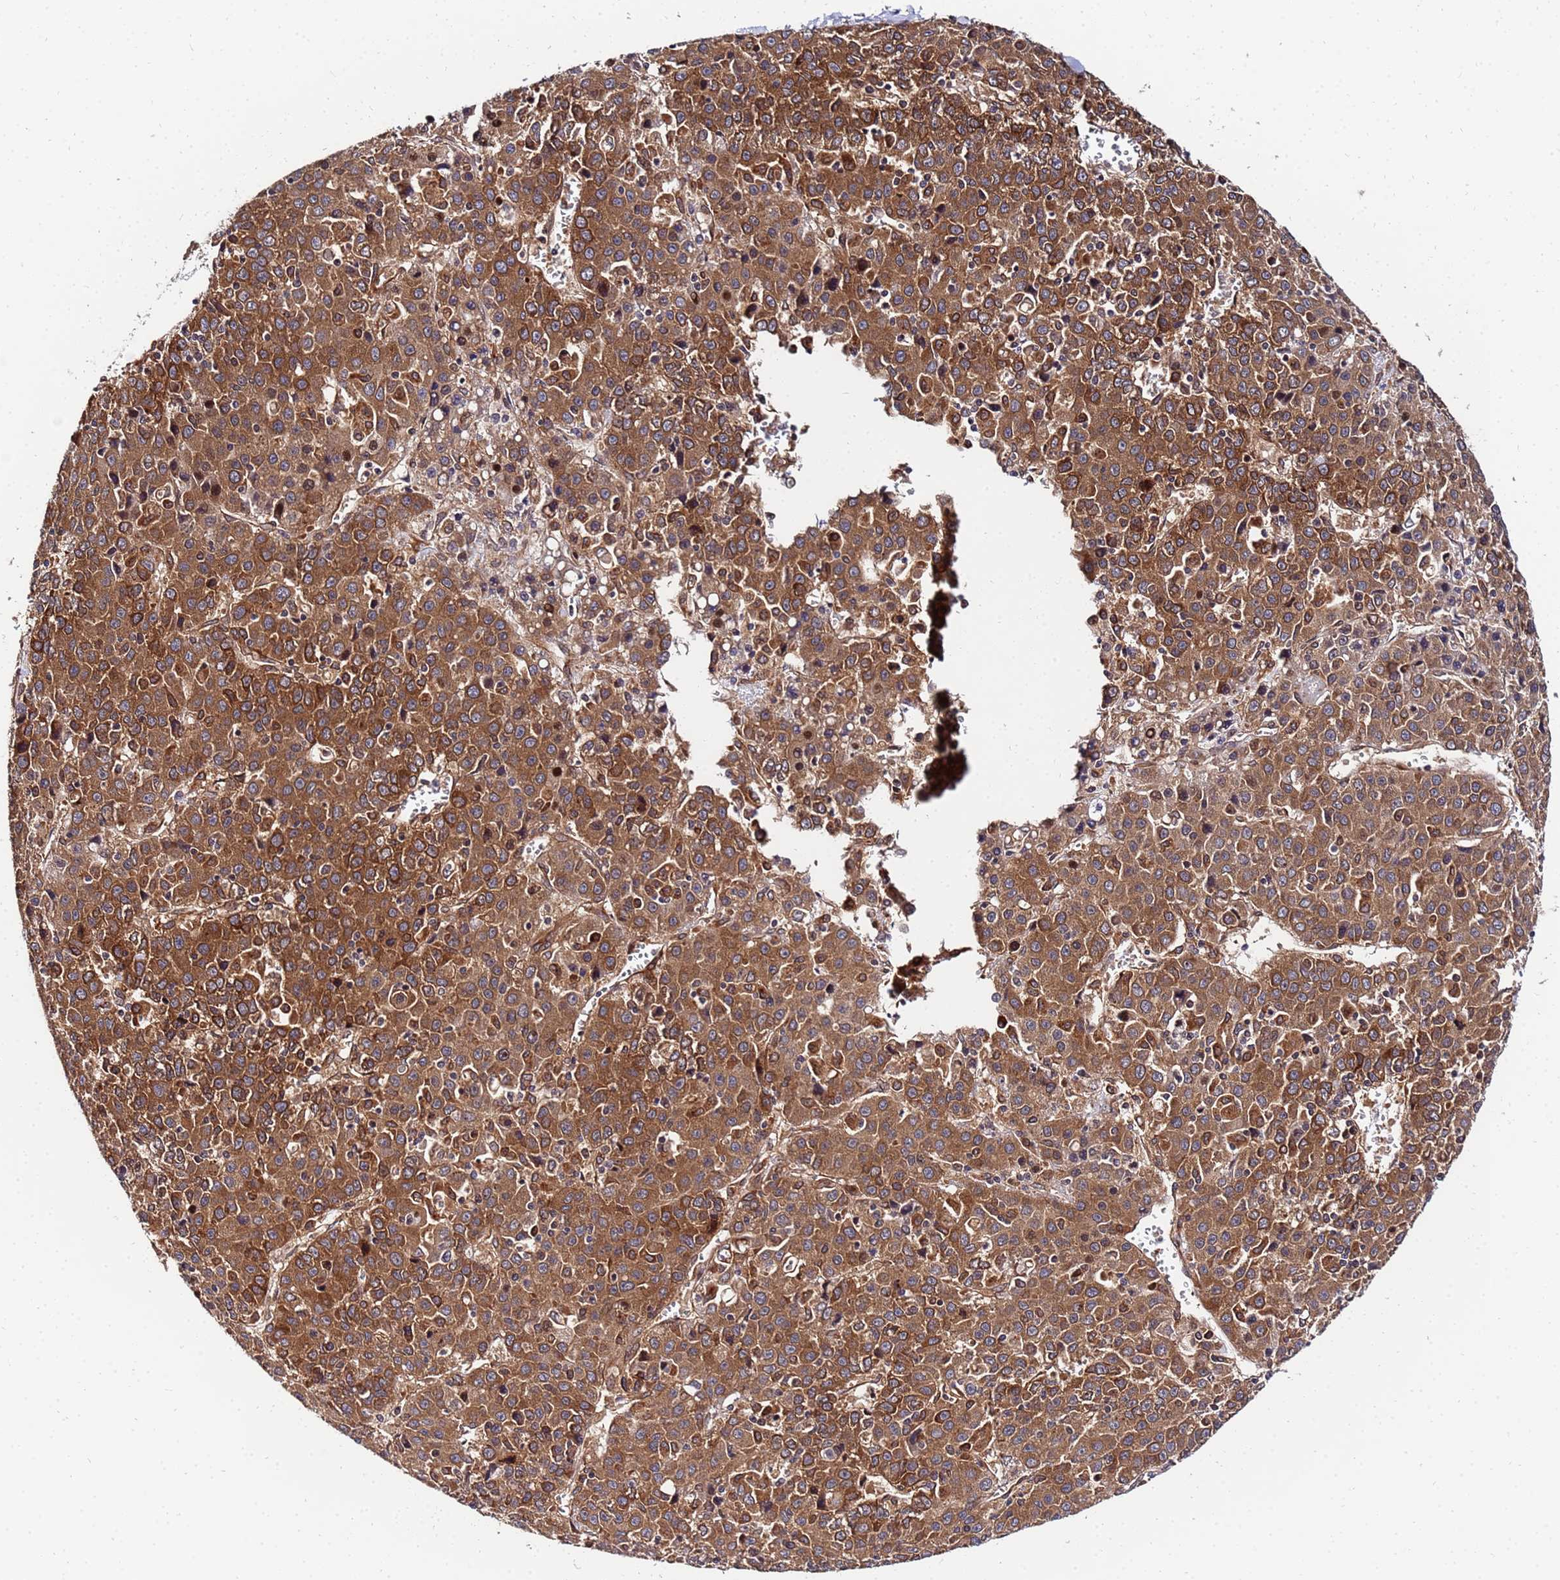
{"staining": {"intensity": "moderate", "quantity": ">75%", "location": "cytoplasmic/membranous"}, "tissue": "liver cancer", "cell_type": "Tumor cells", "image_type": "cancer", "snomed": [{"axis": "morphology", "description": "Carcinoma, Hepatocellular, NOS"}, {"axis": "topography", "description": "Liver"}], "caption": "Immunohistochemical staining of human liver hepatocellular carcinoma exhibits moderate cytoplasmic/membranous protein positivity in about >75% of tumor cells.", "gene": "UNC93B1", "patient": {"sex": "female", "age": 53}}